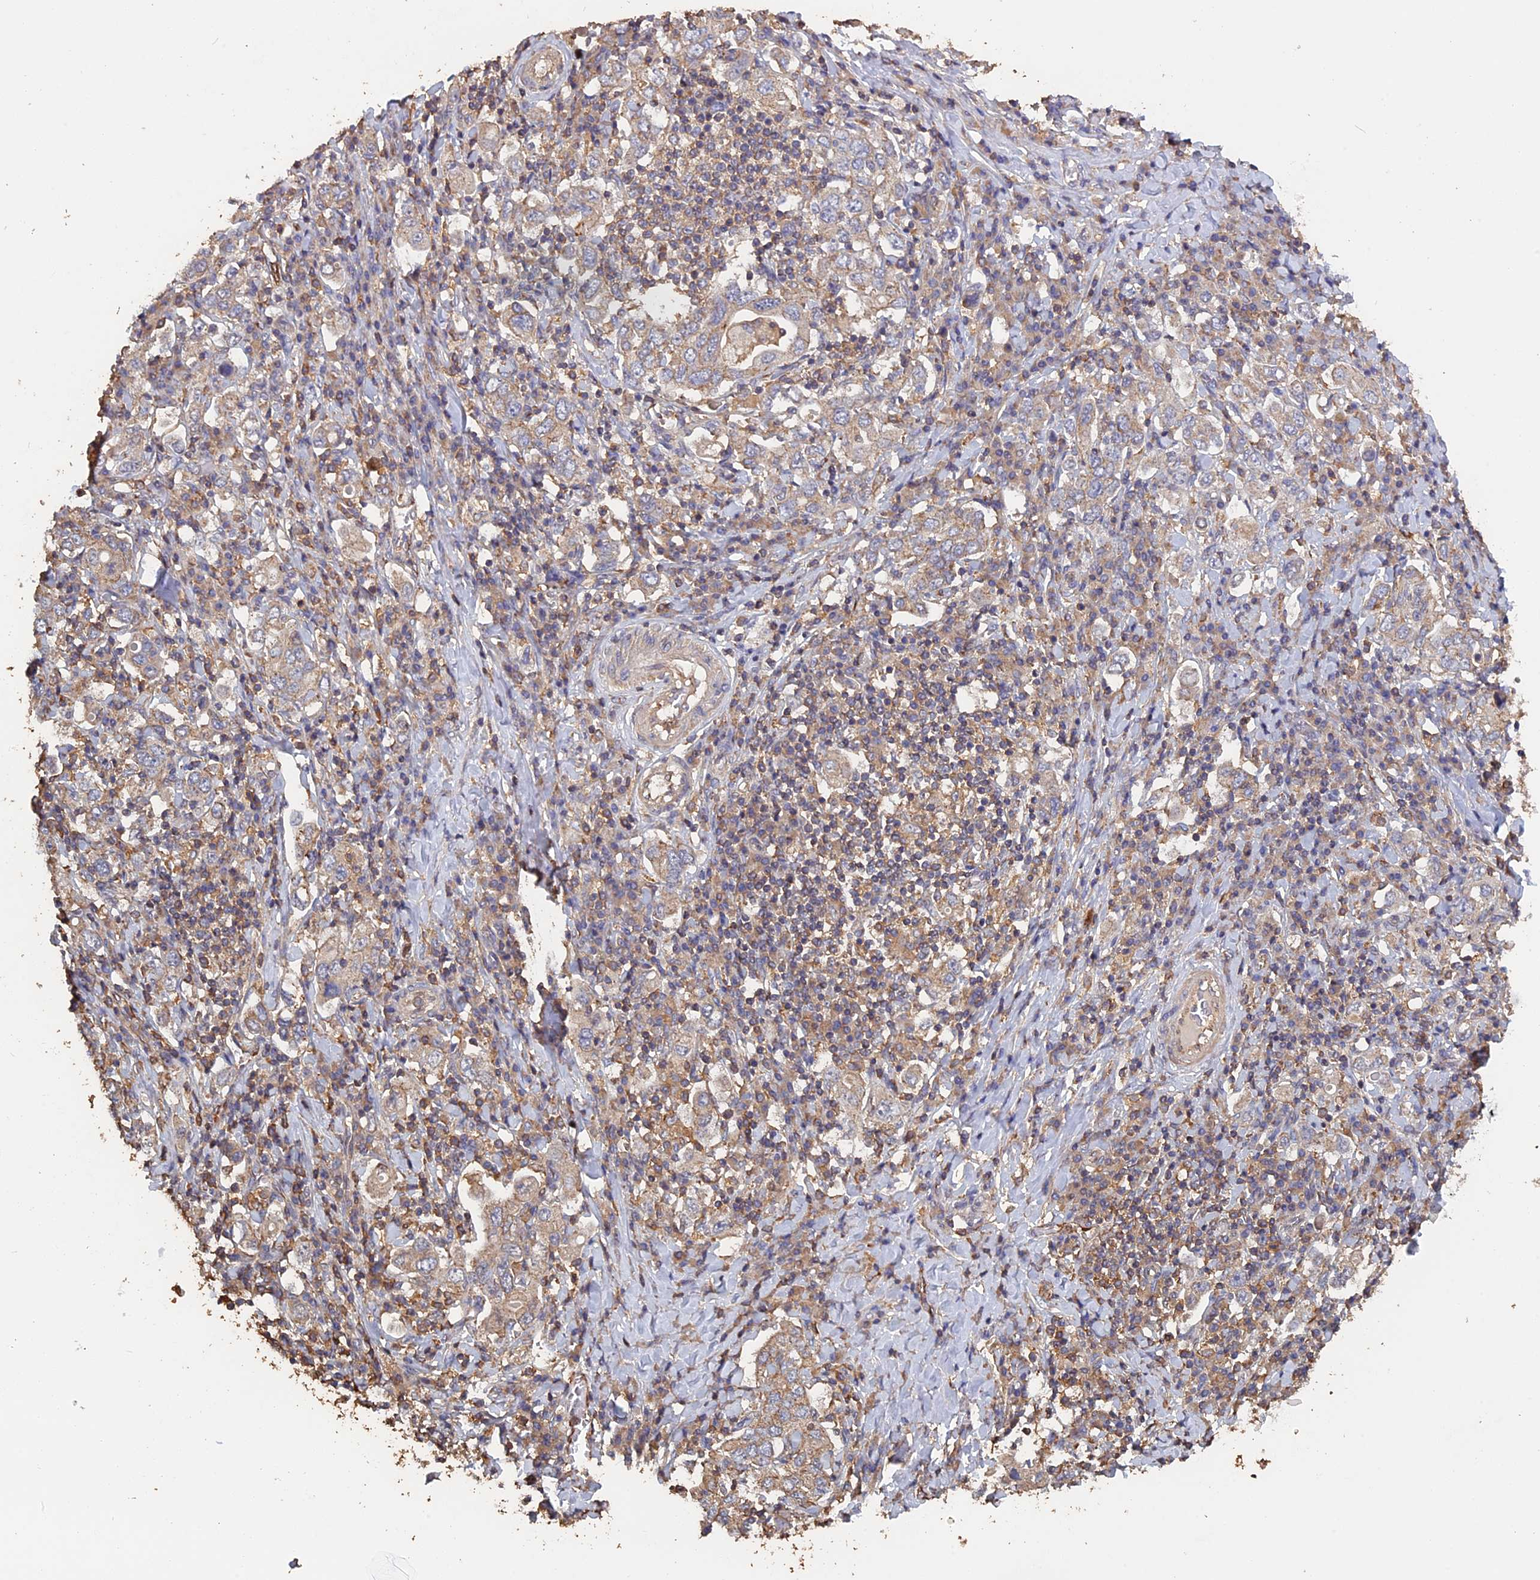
{"staining": {"intensity": "weak", "quantity": "25%-75%", "location": "cytoplasmic/membranous"}, "tissue": "stomach cancer", "cell_type": "Tumor cells", "image_type": "cancer", "snomed": [{"axis": "morphology", "description": "Adenocarcinoma, NOS"}, {"axis": "topography", "description": "Stomach, upper"}], "caption": "The immunohistochemical stain highlights weak cytoplasmic/membranous staining in tumor cells of adenocarcinoma (stomach) tissue. Ihc stains the protein in brown and the nuclei are stained blue.", "gene": "PIGQ", "patient": {"sex": "male", "age": 62}}